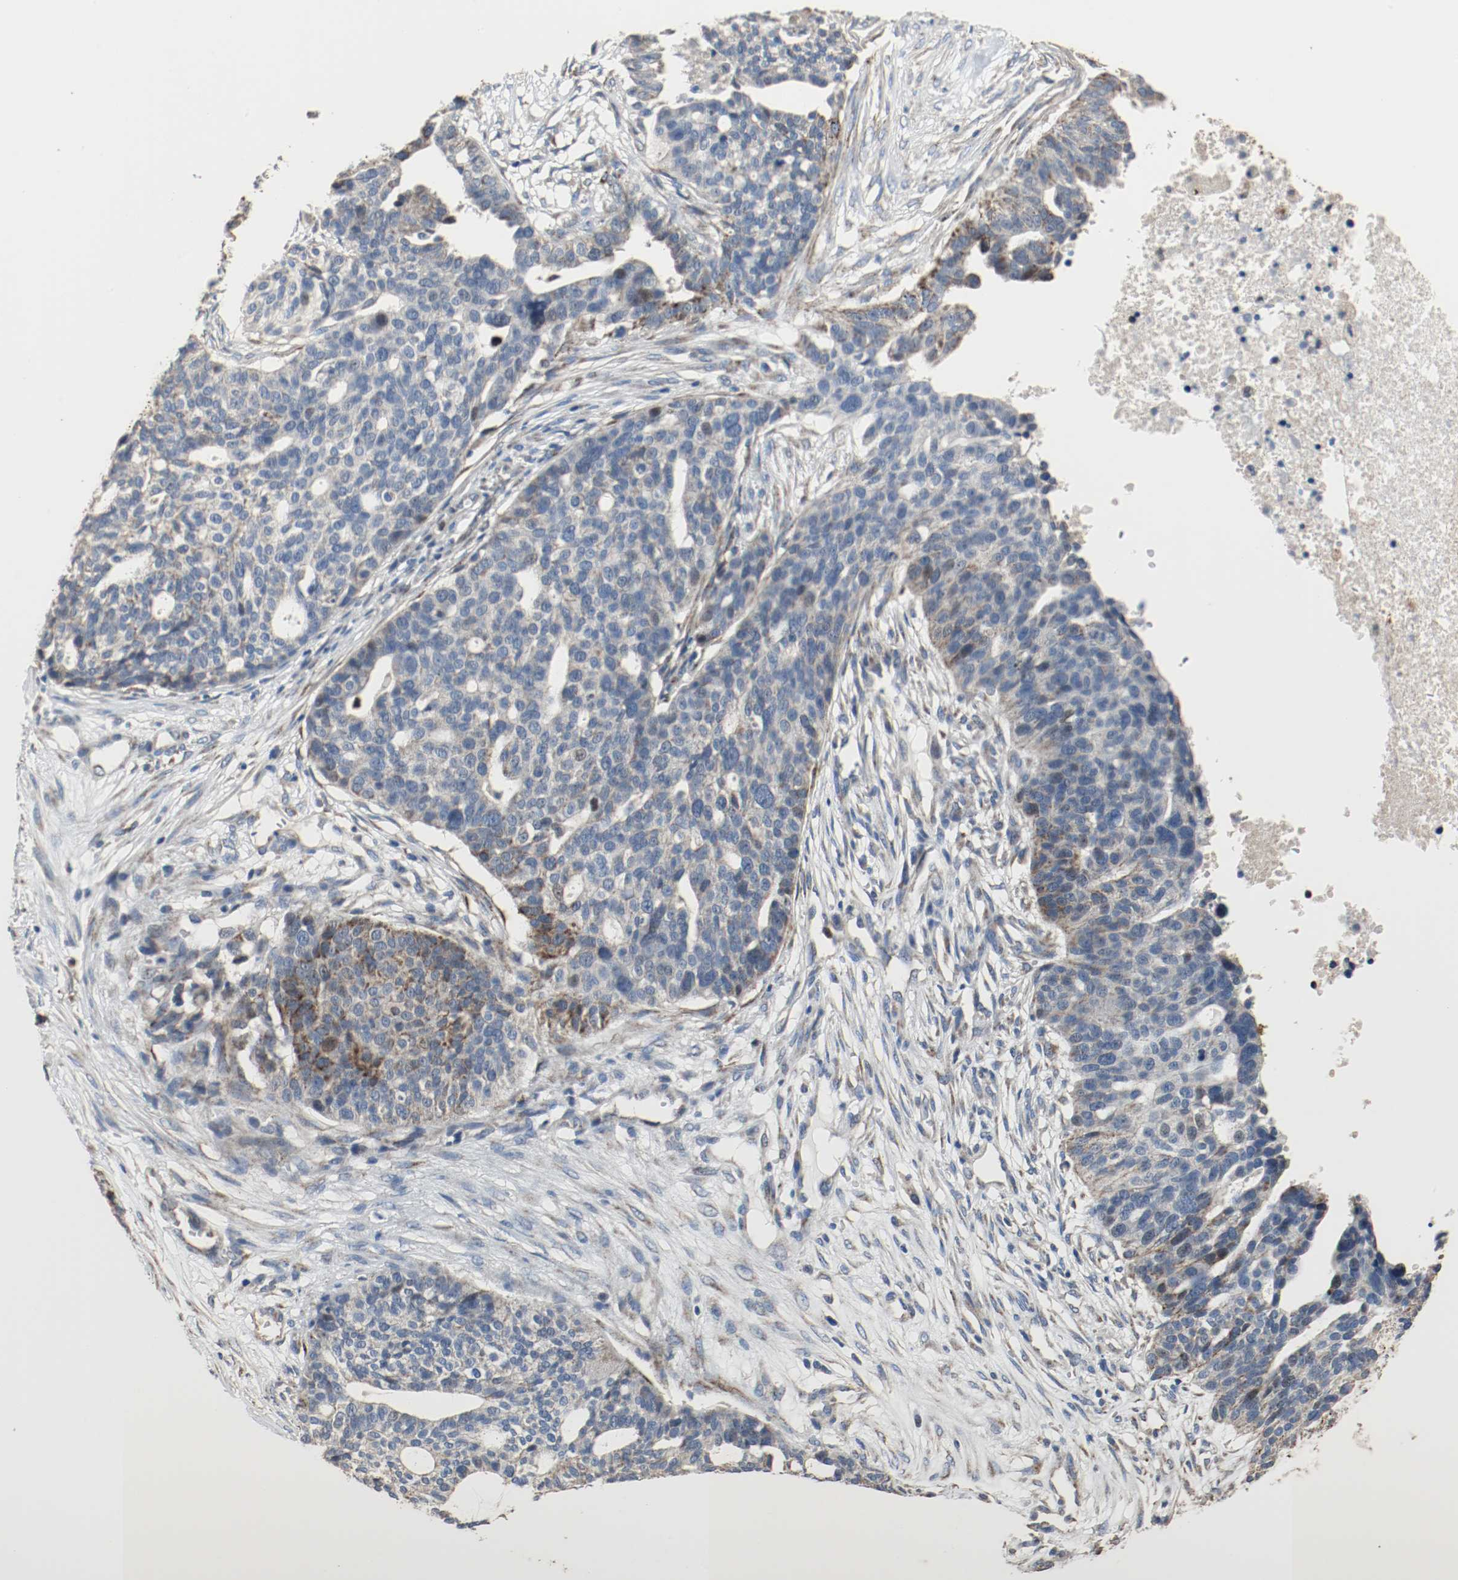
{"staining": {"intensity": "moderate", "quantity": "25%-75%", "location": "cytoplasmic/membranous"}, "tissue": "ovarian cancer", "cell_type": "Tumor cells", "image_type": "cancer", "snomed": [{"axis": "morphology", "description": "Cystadenocarcinoma, serous, NOS"}, {"axis": "topography", "description": "Ovary"}], "caption": "Tumor cells reveal medium levels of moderate cytoplasmic/membranous staining in approximately 25%-75% of cells in serous cystadenocarcinoma (ovarian). (DAB IHC, brown staining for protein, blue staining for nuclei).", "gene": "ALDH4A1", "patient": {"sex": "female", "age": 59}}